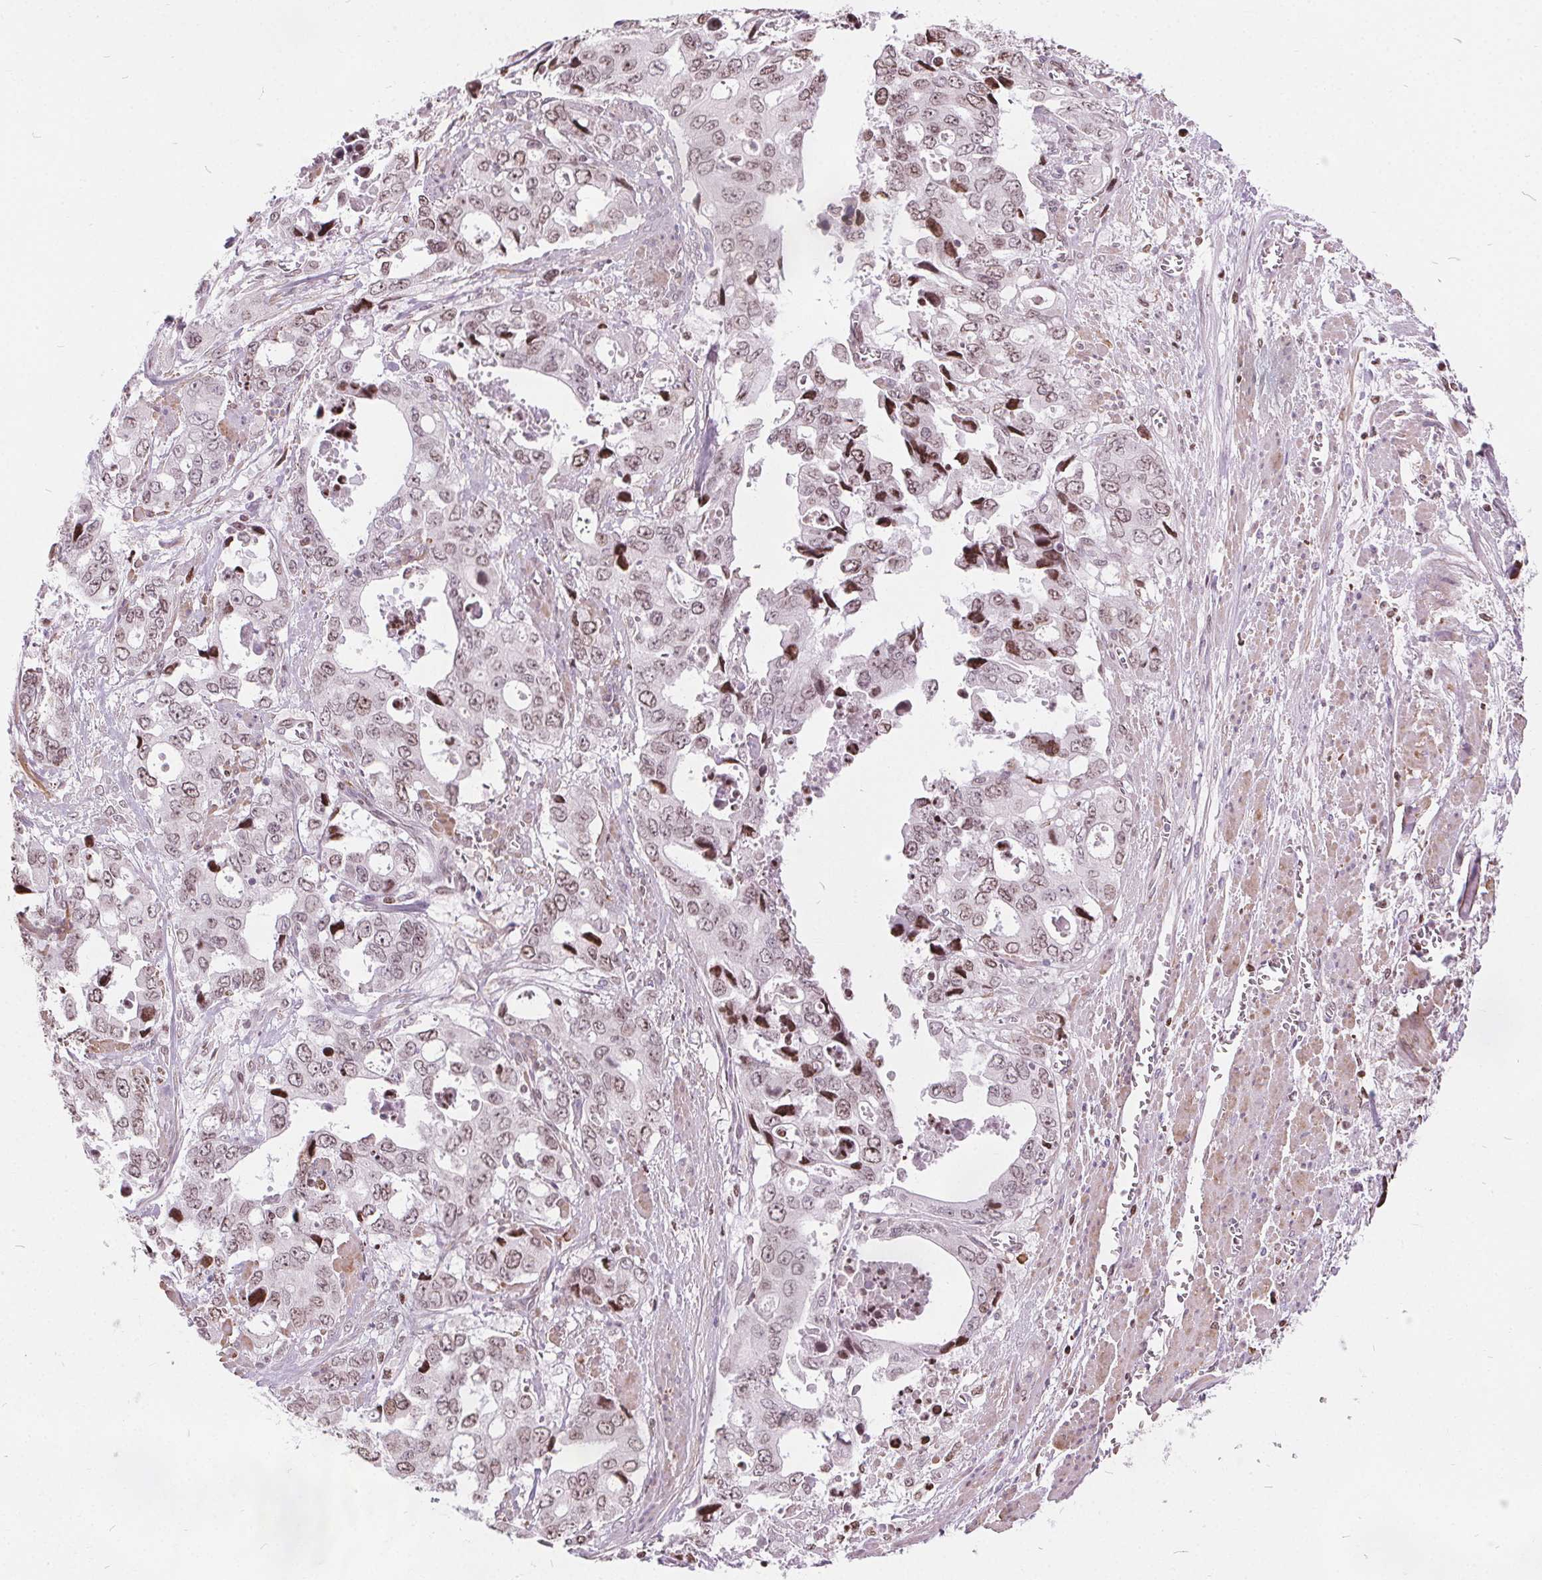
{"staining": {"intensity": "weak", "quantity": ">75%", "location": "nuclear"}, "tissue": "stomach cancer", "cell_type": "Tumor cells", "image_type": "cancer", "snomed": [{"axis": "morphology", "description": "Adenocarcinoma, NOS"}, {"axis": "topography", "description": "Stomach, upper"}], "caption": "Immunohistochemical staining of stomach cancer displays low levels of weak nuclear protein expression in approximately >75% of tumor cells. Nuclei are stained in blue.", "gene": "ISLR2", "patient": {"sex": "male", "age": 74}}